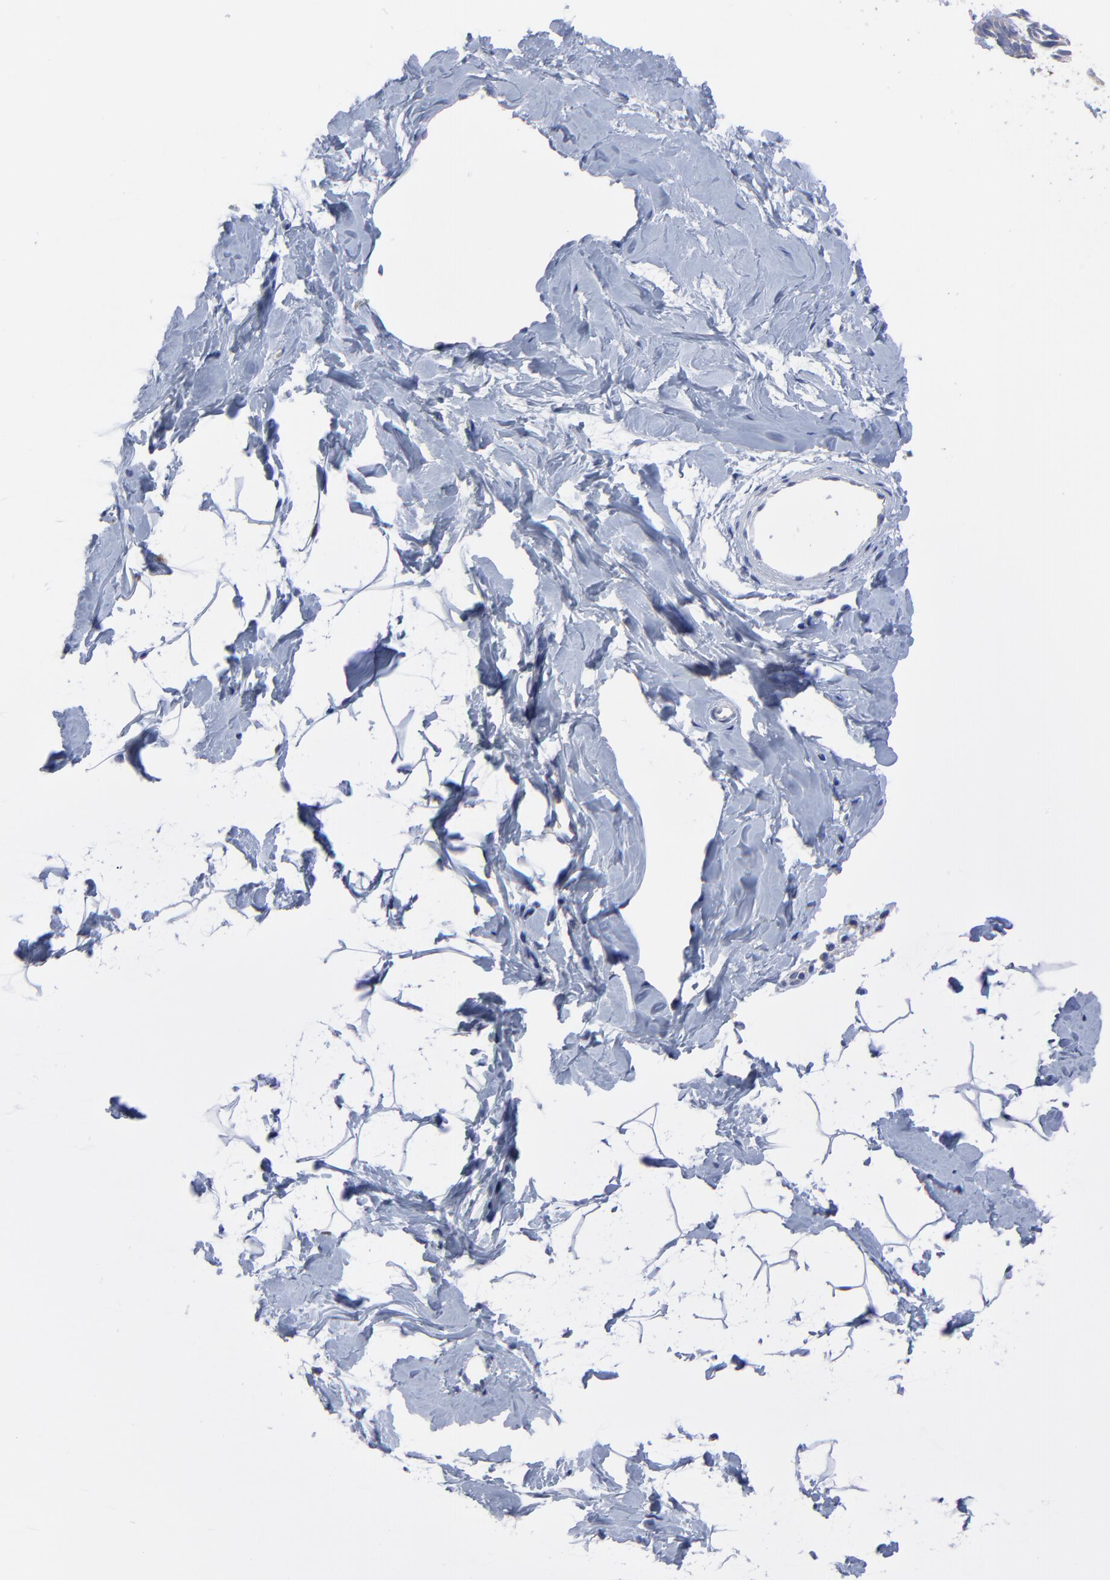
{"staining": {"intensity": "negative", "quantity": "none", "location": "none"}, "tissue": "breast", "cell_type": "Adipocytes", "image_type": "normal", "snomed": [{"axis": "morphology", "description": "Normal tissue, NOS"}, {"axis": "topography", "description": "Breast"}], "caption": "High magnification brightfield microscopy of unremarkable breast stained with DAB (3,3'-diaminobenzidine) (brown) and counterstained with hematoxylin (blue): adipocytes show no significant staining.", "gene": "LAX1", "patient": {"sex": "female", "age": 23}}